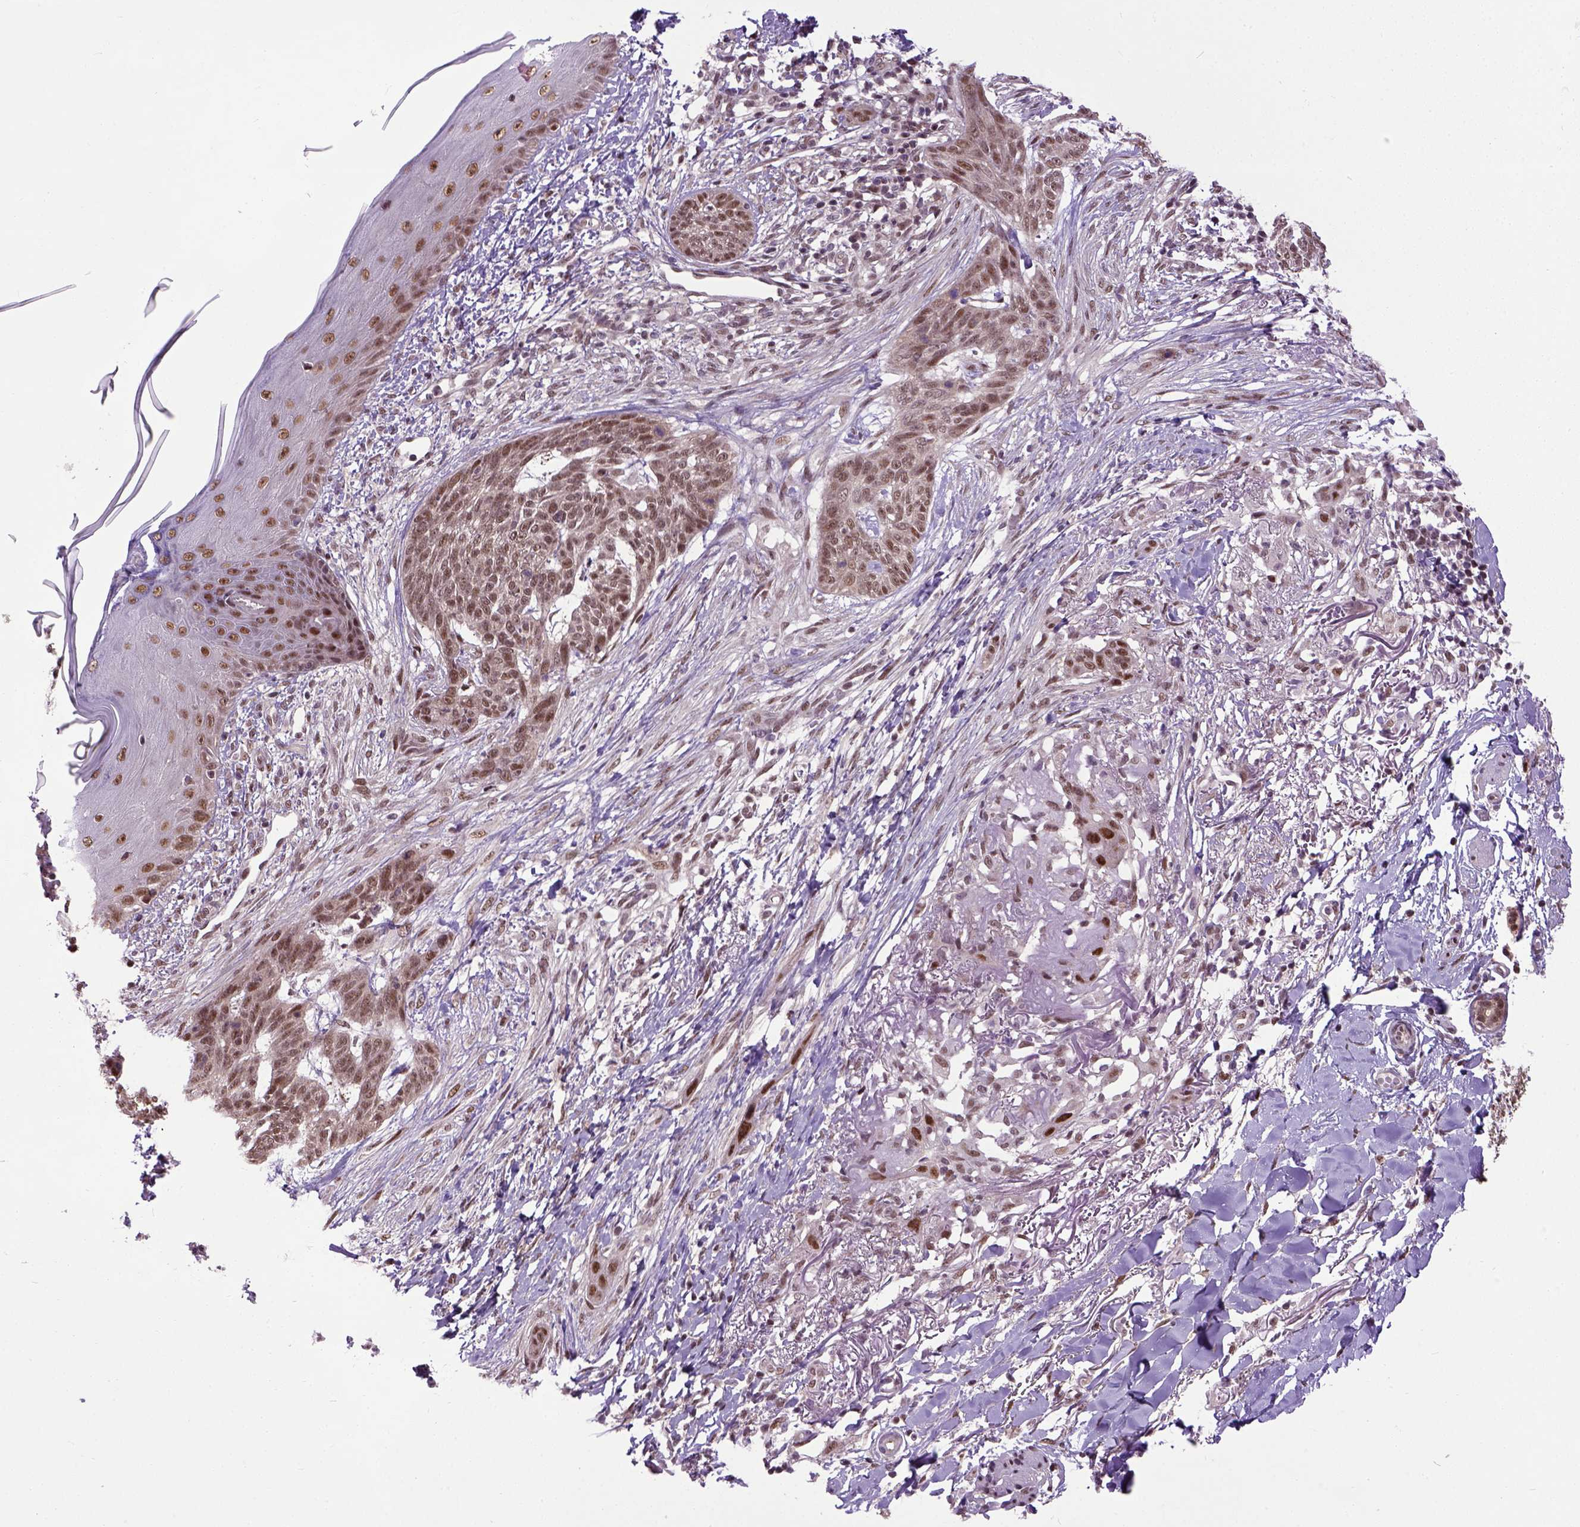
{"staining": {"intensity": "moderate", "quantity": ">75%", "location": "nuclear"}, "tissue": "skin cancer", "cell_type": "Tumor cells", "image_type": "cancer", "snomed": [{"axis": "morphology", "description": "Normal tissue, NOS"}, {"axis": "morphology", "description": "Basal cell carcinoma"}, {"axis": "topography", "description": "Skin"}], "caption": "Skin basal cell carcinoma stained with a brown dye demonstrates moderate nuclear positive expression in about >75% of tumor cells.", "gene": "UBA3", "patient": {"sex": "male", "age": 84}}